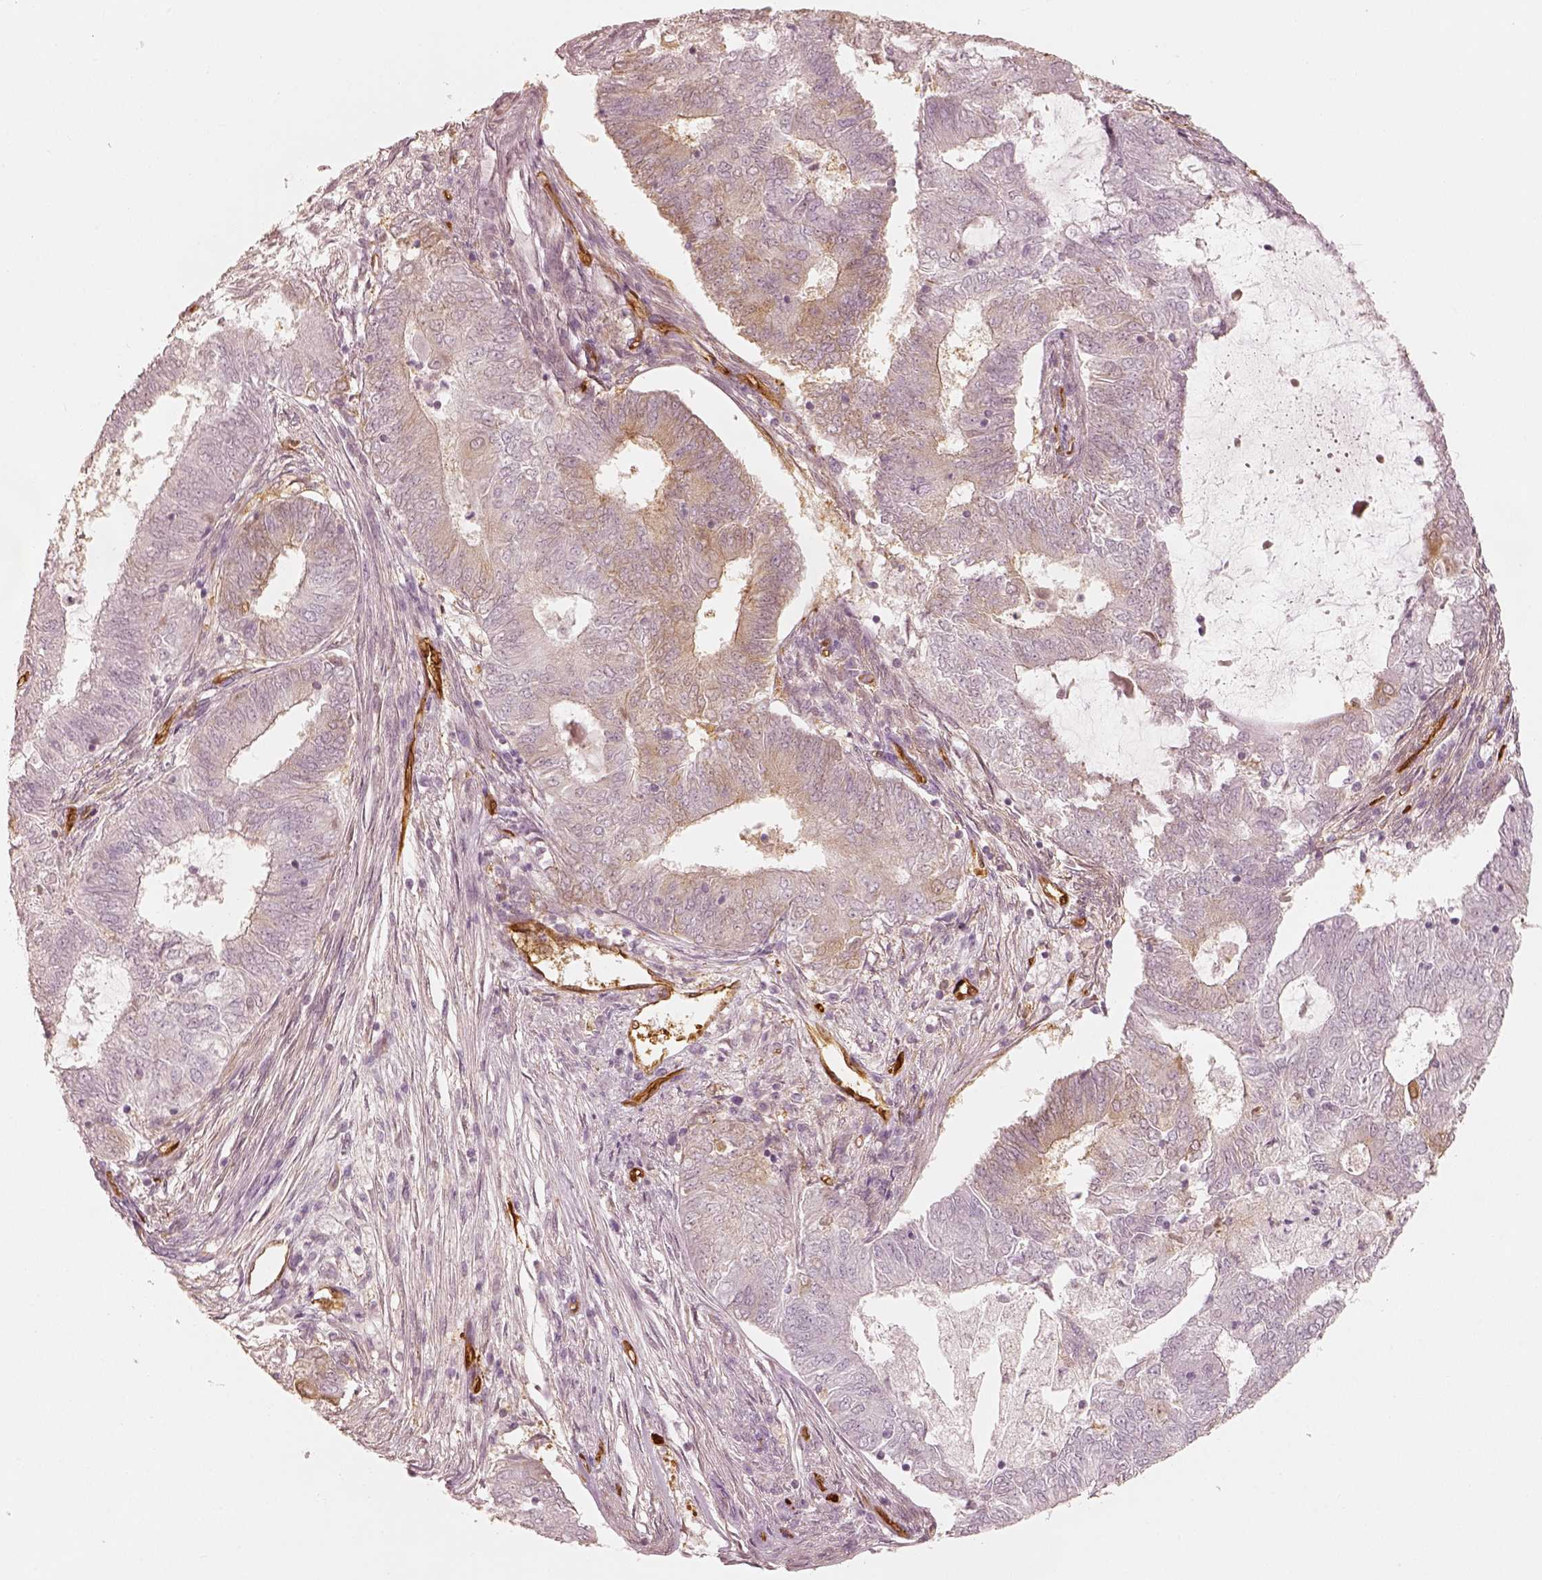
{"staining": {"intensity": "weak", "quantity": "25%-75%", "location": "cytoplasmic/membranous"}, "tissue": "endometrial cancer", "cell_type": "Tumor cells", "image_type": "cancer", "snomed": [{"axis": "morphology", "description": "Adenocarcinoma, NOS"}, {"axis": "topography", "description": "Endometrium"}], "caption": "Weak cytoplasmic/membranous expression for a protein is appreciated in approximately 25%-75% of tumor cells of endometrial cancer (adenocarcinoma) using immunohistochemistry (IHC).", "gene": "FSCN1", "patient": {"sex": "female", "age": 62}}